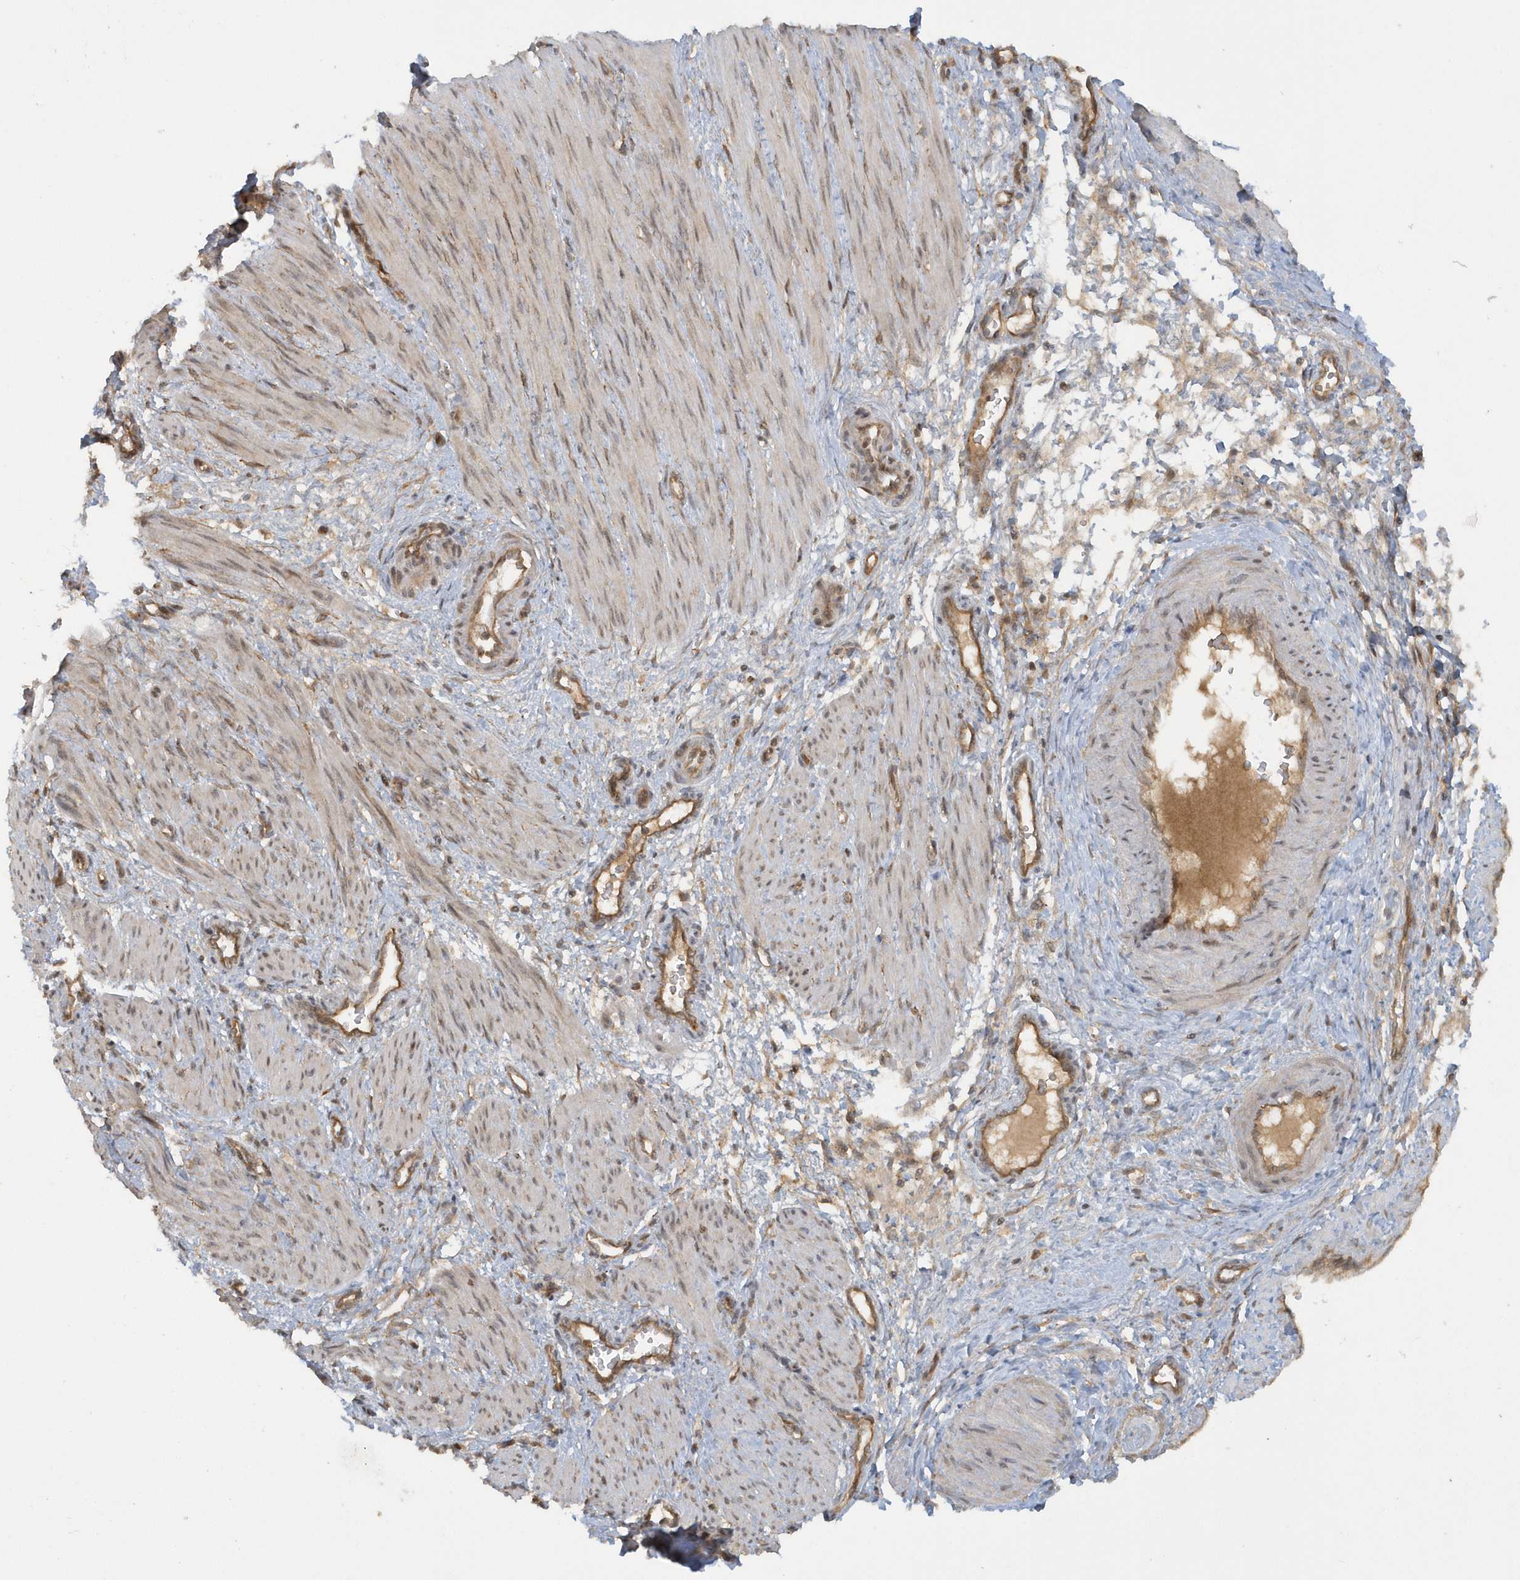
{"staining": {"intensity": "moderate", "quantity": ">75%", "location": "cytoplasmic/membranous,nuclear"}, "tissue": "smooth muscle", "cell_type": "Smooth muscle cells", "image_type": "normal", "snomed": [{"axis": "morphology", "description": "Normal tissue, NOS"}, {"axis": "topography", "description": "Endometrium"}], "caption": "An image showing moderate cytoplasmic/membranous,nuclear staining in about >75% of smooth muscle cells in unremarkable smooth muscle, as visualized by brown immunohistochemical staining.", "gene": "STIM2", "patient": {"sex": "female", "age": 33}}